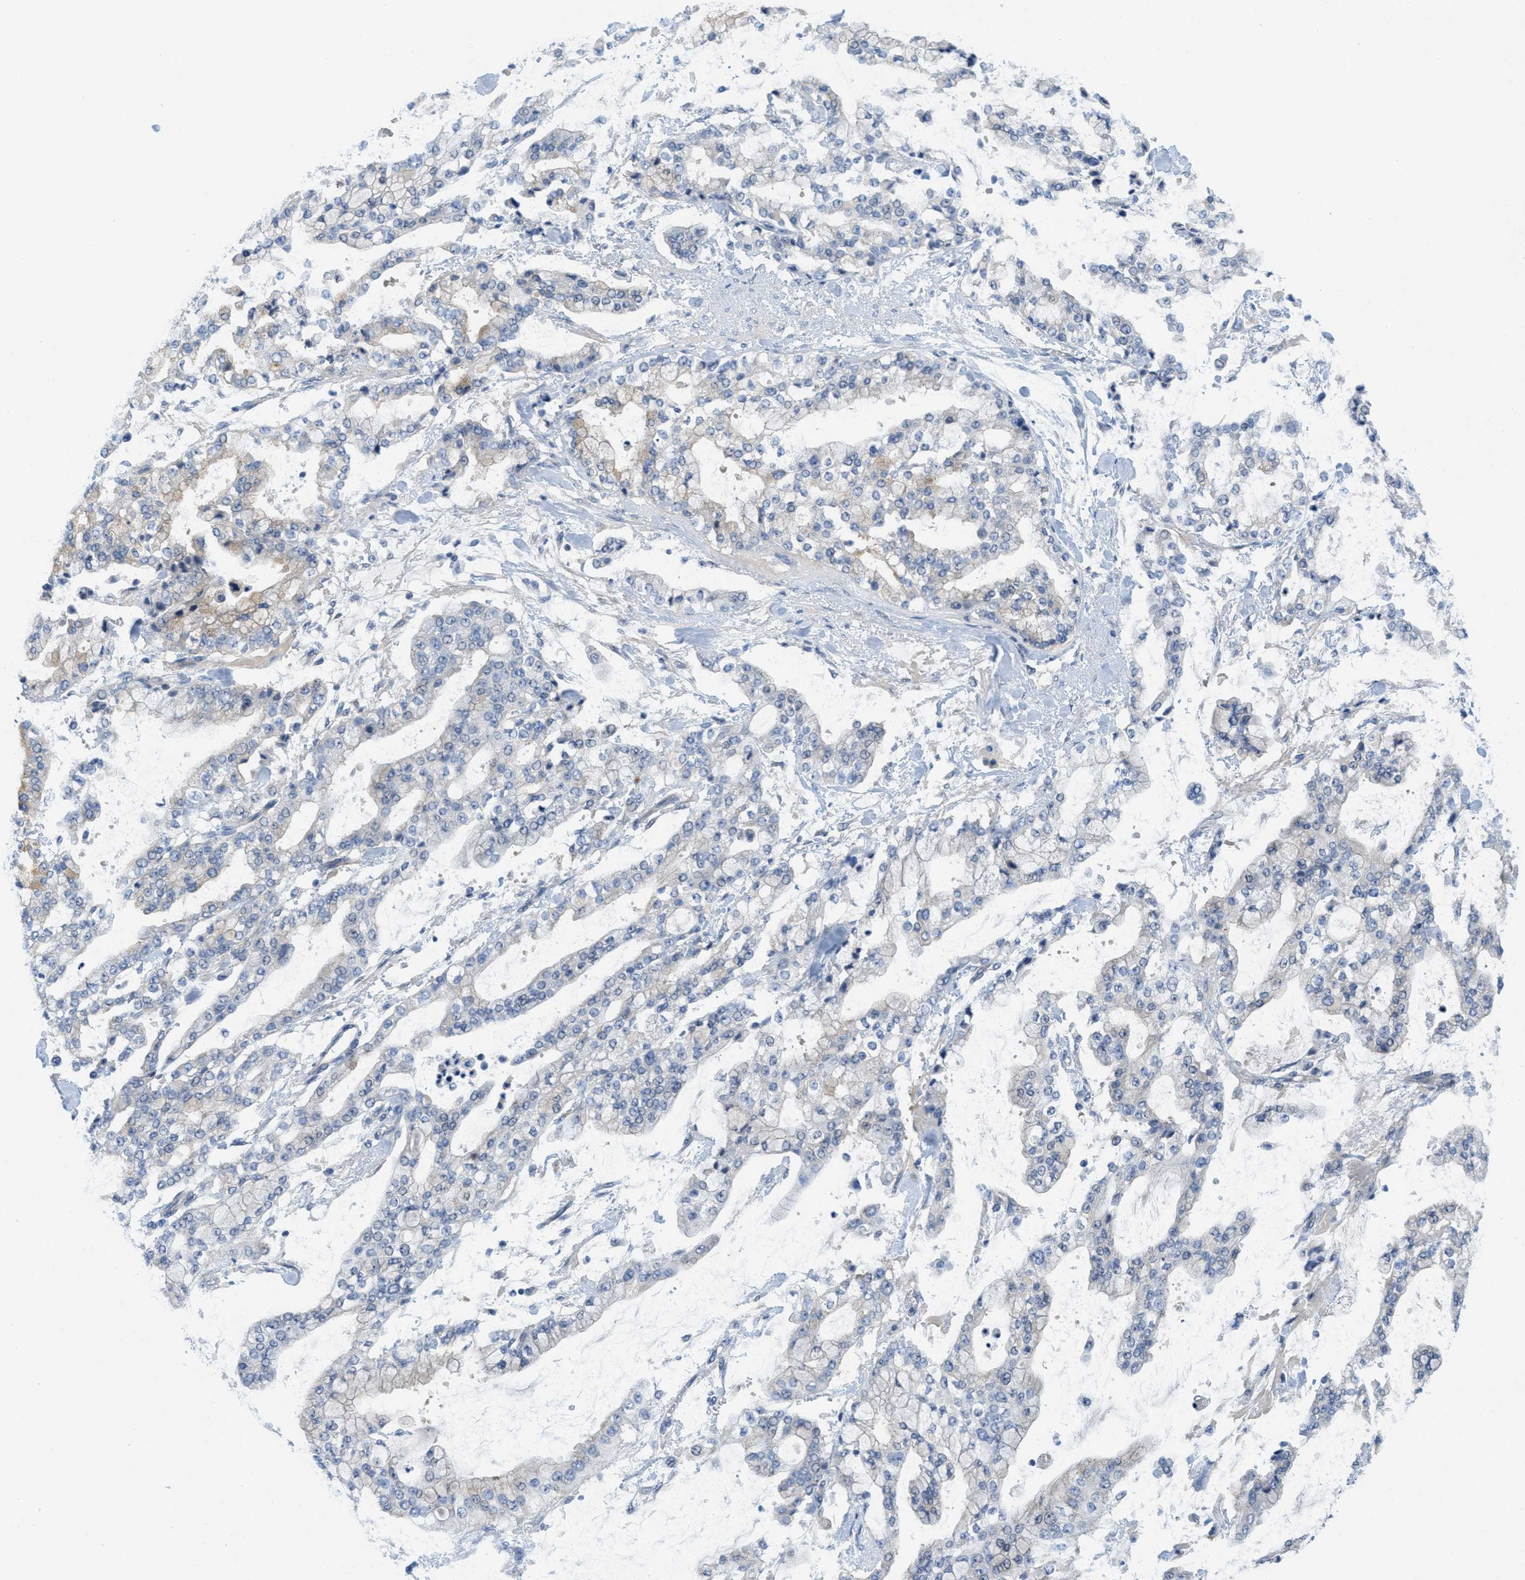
{"staining": {"intensity": "negative", "quantity": "none", "location": "none"}, "tissue": "stomach cancer", "cell_type": "Tumor cells", "image_type": "cancer", "snomed": [{"axis": "morphology", "description": "Normal tissue, NOS"}, {"axis": "morphology", "description": "Adenocarcinoma, NOS"}, {"axis": "topography", "description": "Stomach, upper"}, {"axis": "topography", "description": "Stomach"}], "caption": "An IHC histopathology image of stomach cancer (adenocarcinoma) is shown. There is no staining in tumor cells of stomach cancer (adenocarcinoma).", "gene": "ZFYVE9", "patient": {"sex": "male", "age": 76}}